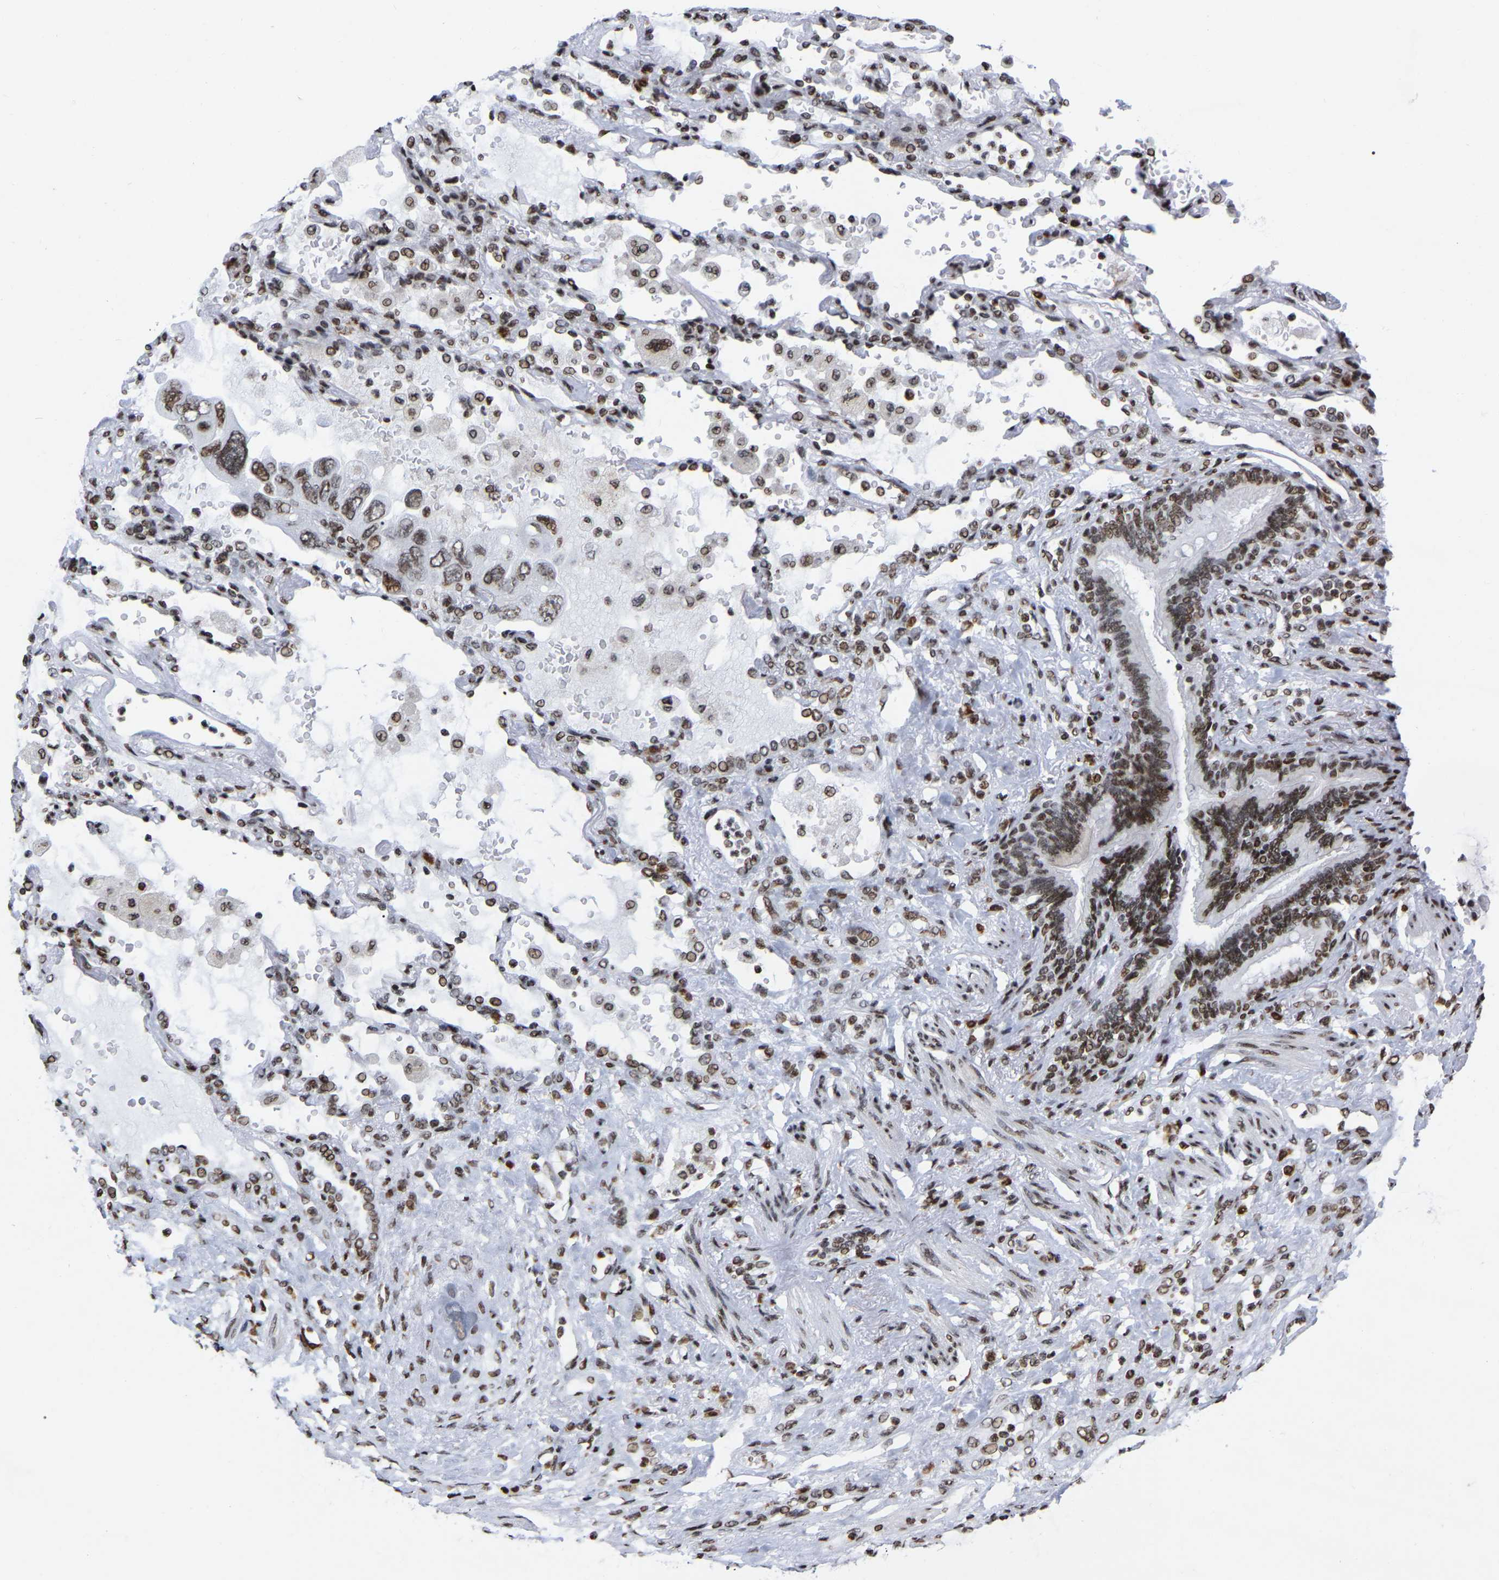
{"staining": {"intensity": "moderate", "quantity": ">75%", "location": "nuclear"}, "tissue": "lung cancer", "cell_type": "Tumor cells", "image_type": "cancer", "snomed": [{"axis": "morphology", "description": "Squamous cell carcinoma, NOS"}, {"axis": "topography", "description": "Lung"}], "caption": "Protein staining reveals moderate nuclear expression in approximately >75% of tumor cells in lung cancer.", "gene": "PRCC", "patient": {"sex": "female", "age": 73}}